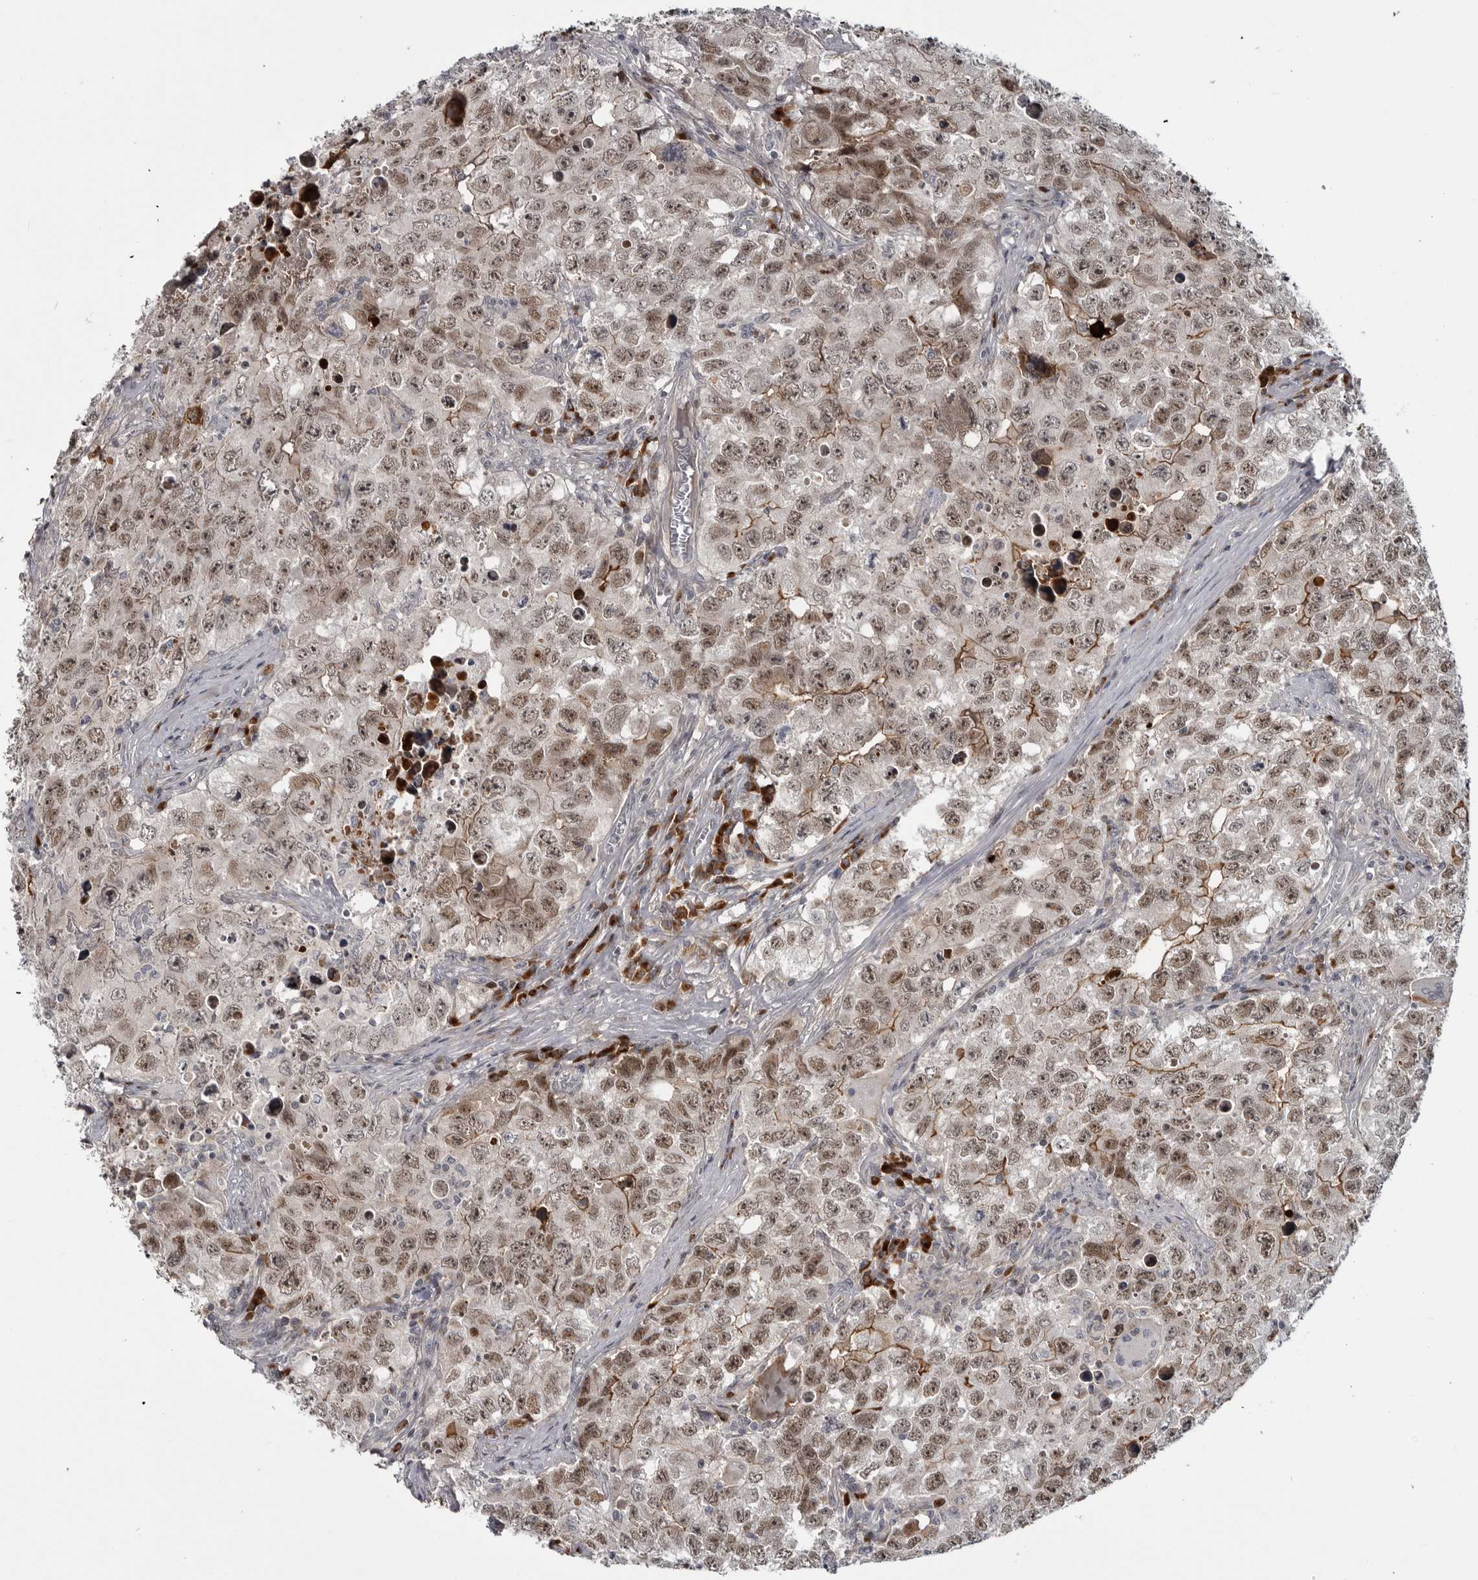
{"staining": {"intensity": "moderate", "quantity": ">75%", "location": "nuclear"}, "tissue": "testis cancer", "cell_type": "Tumor cells", "image_type": "cancer", "snomed": [{"axis": "morphology", "description": "Seminoma, NOS"}, {"axis": "morphology", "description": "Carcinoma, Embryonal, NOS"}, {"axis": "topography", "description": "Testis"}], "caption": "Human testis cancer (seminoma) stained for a protein (brown) displays moderate nuclear positive expression in approximately >75% of tumor cells.", "gene": "ZNF277", "patient": {"sex": "male", "age": 43}}